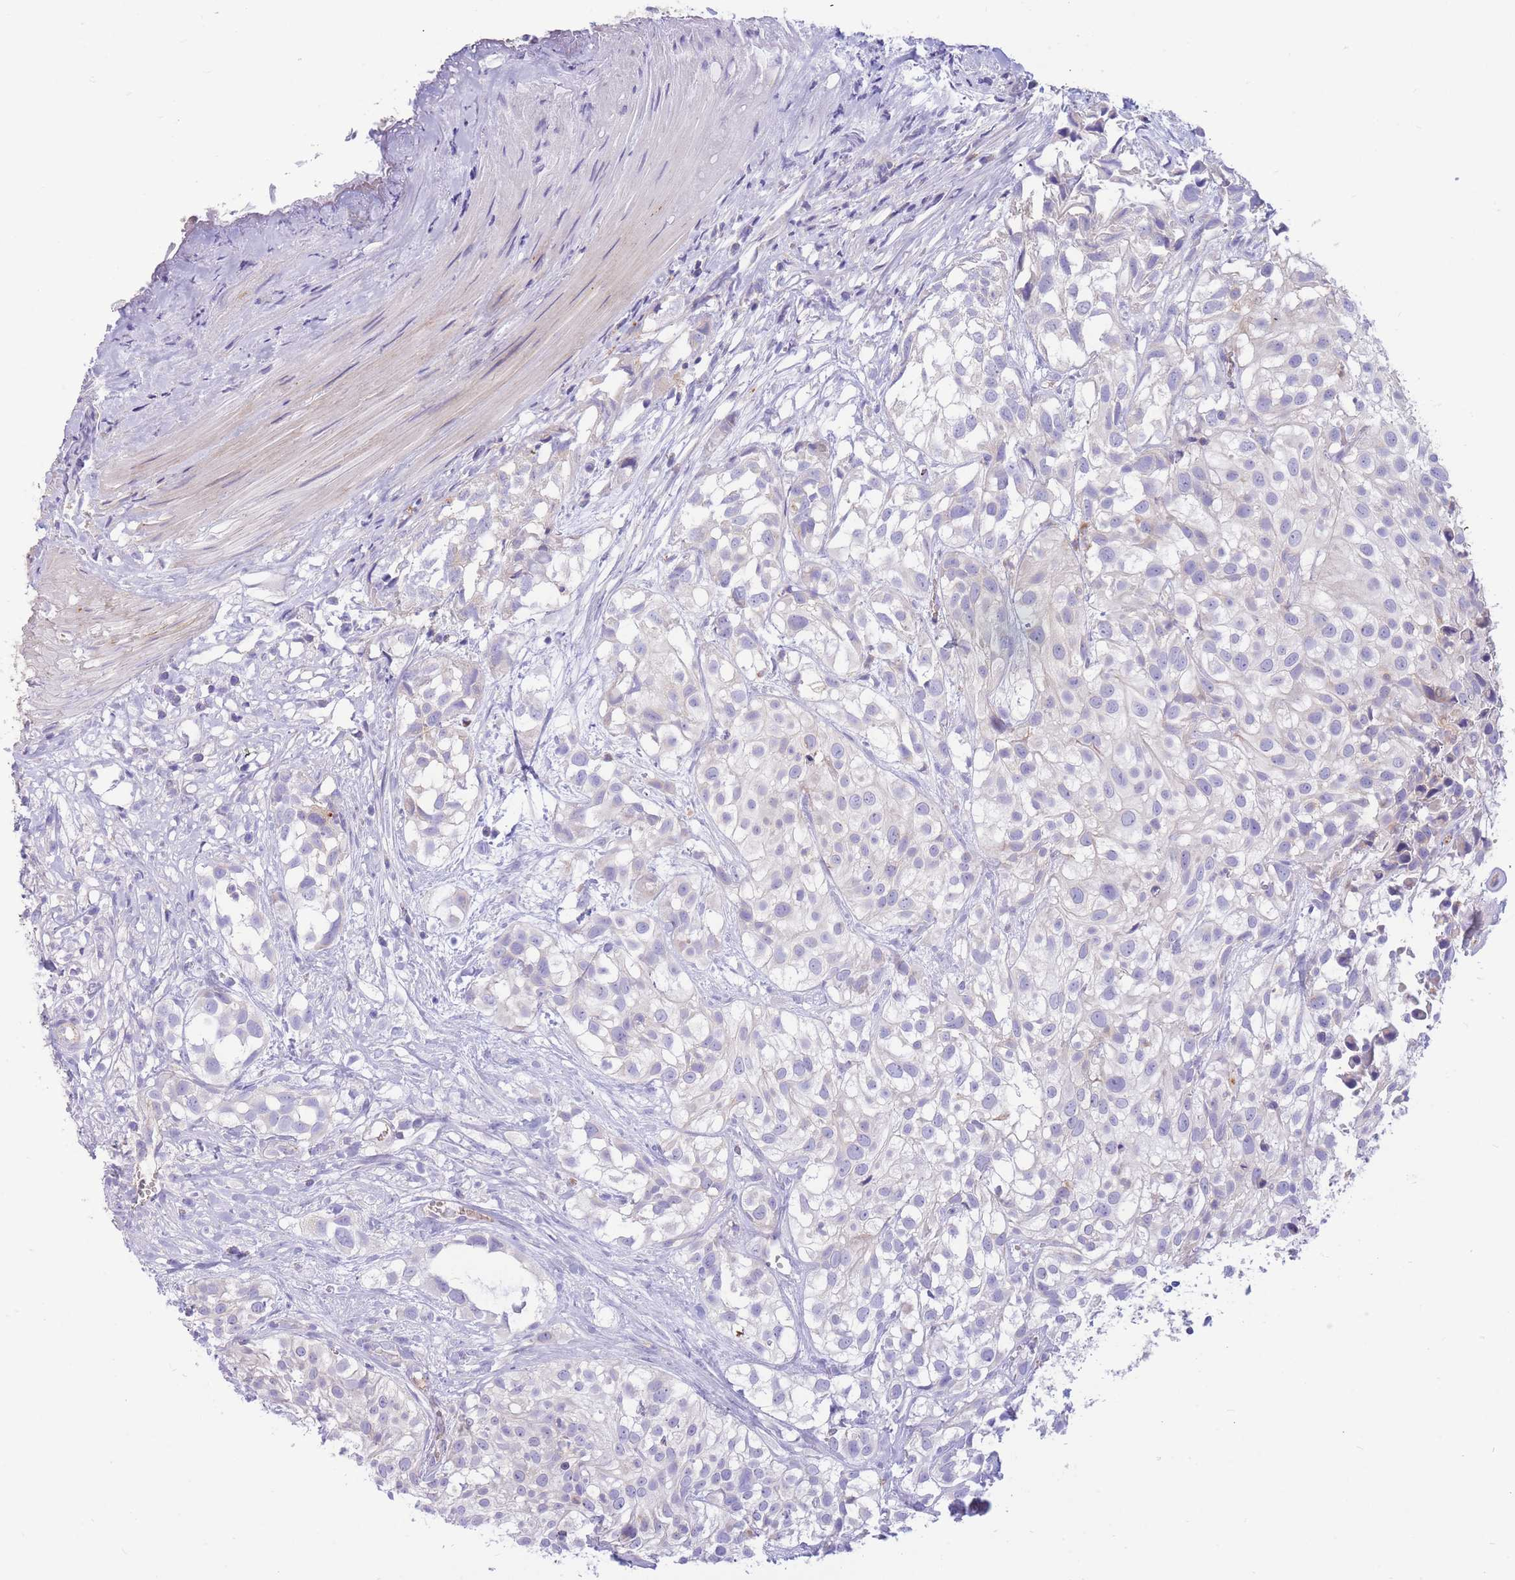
{"staining": {"intensity": "negative", "quantity": "none", "location": "none"}, "tissue": "urothelial cancer", "cell_type": "Tumor cells", "image_type": "cancer", "snomed": [{"axis": "morphology", "description": "Urothelial carcinoma, High grade"}, {"axis": "topography", "description": "Urinary bladder"}], "caption": "Immunohistochemistry (IHC) micrograph of human urothelial cancer stained for a protein (brown), which demonstrates no expression in tumor cells.", "gene": "SULT1A1", "patient": {"sex": "male", "age": 56}}